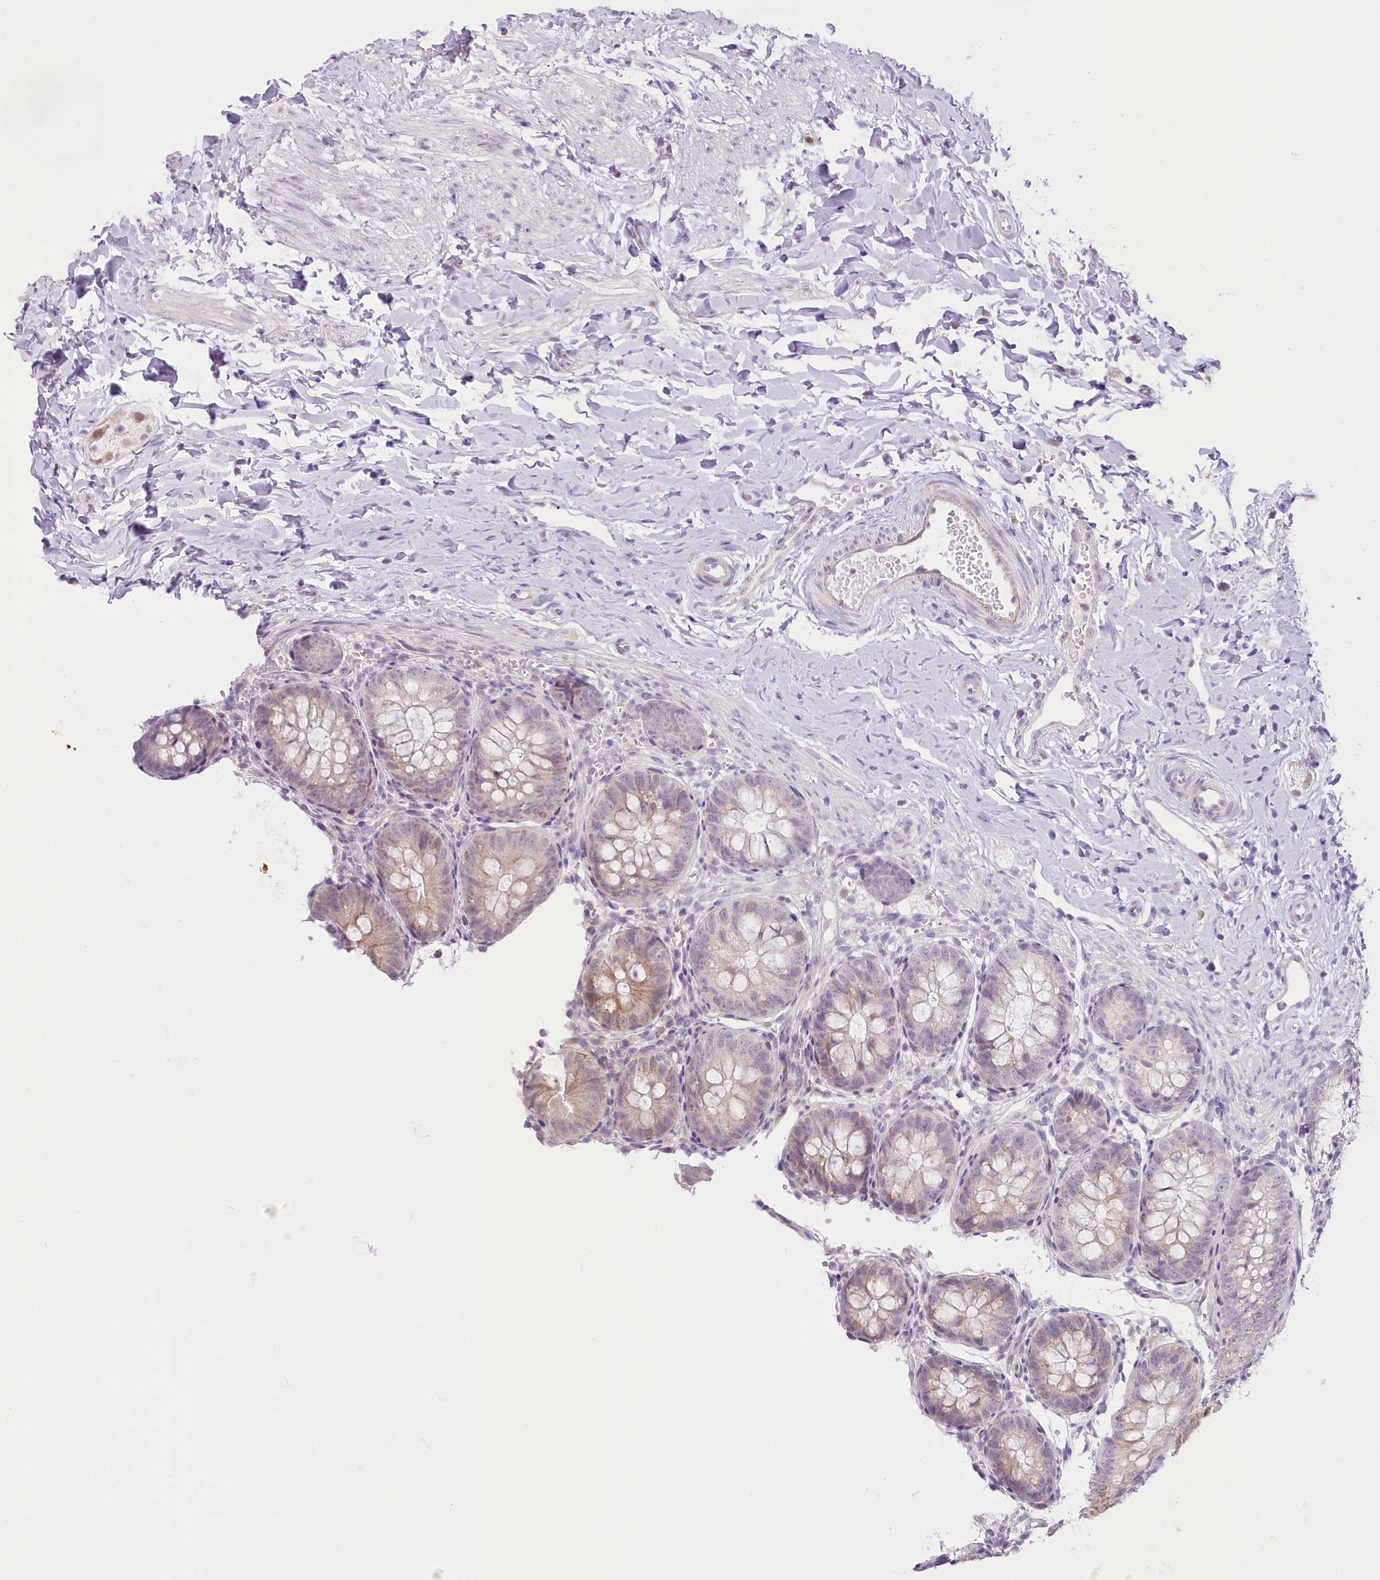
{"staining": {"intensity": "weak", "quantity": ">75%", "location": "cytoplasmic/membranous"}, "tissue": "appendix", "cell_type": "Glandular cells", "image_type": "normal", "snomed": [{"axis": "morphology", "description": "Normal tissue, NOS"}, {"axis": "topography", "description": "Appendix"}], "caption": "IHC micrograph of benign human appendix stained for a protein (brown), which demonstrates low levels of weak cytoplasmic/membranous positivity in approximately >75% of glandular cells.", "gene": "CCDC30", "patient": {"sex": "male", "age": 1}}